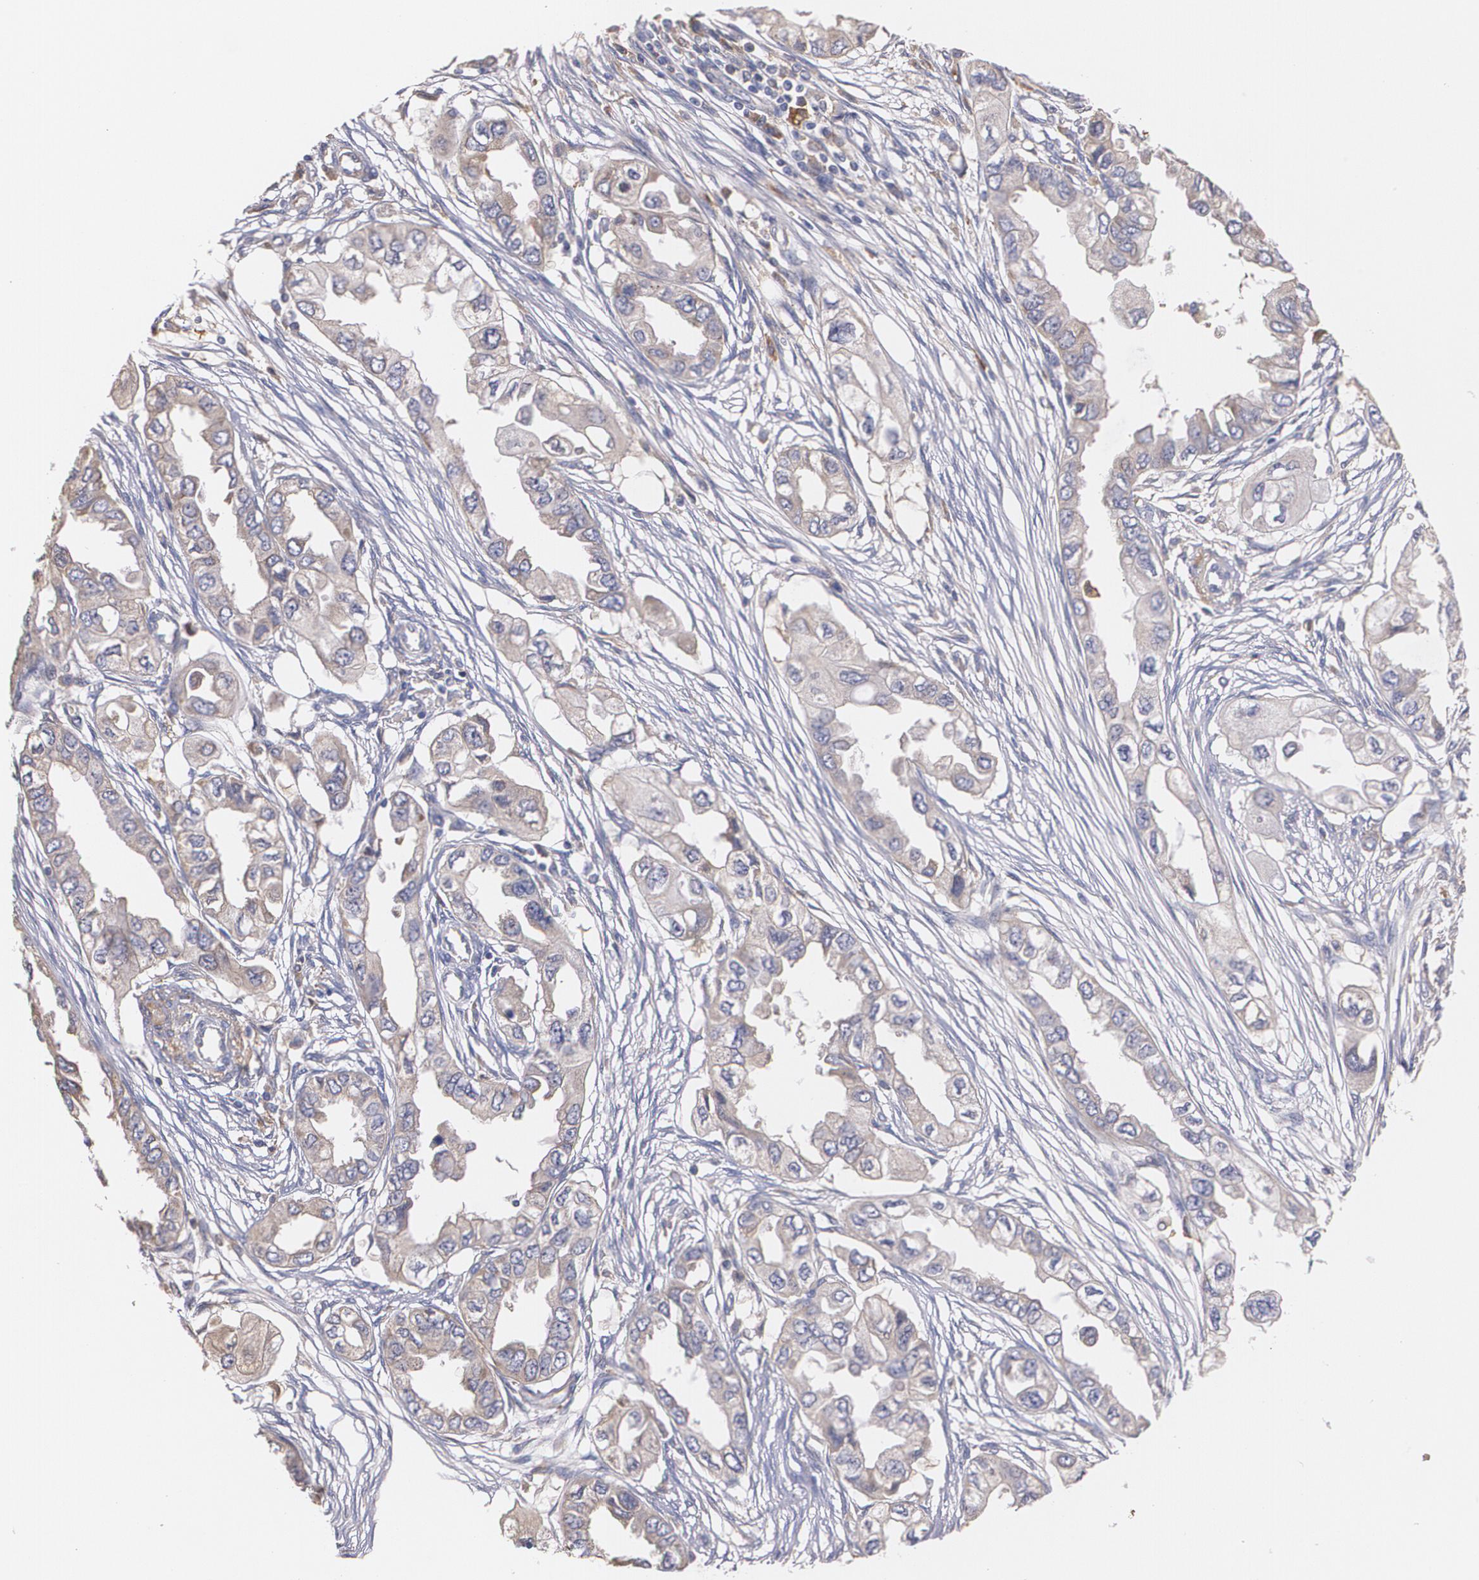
{"staining": {"intensity": "weak", "quantity": "25%-75%", "location": "cytoplasmic/membranous"}, "tissue": "endometrial cancer", "cell_type": "Tumor cells", "image_type": "cancer", "snomed": [{"axis": "morphology", "description": "Adenocarcinoma, NOS"}, {"axis": "topography", "description": "Endometrium"}], "caption": "Endometrial cancer (adenocarcinoma) was stained to show a protein in brown. There is low levels of weak cytoplasmic/membranous positivity in approximately 25%-75% of tumor cells.", "gene": "AMBP", "patient": {"sex": "female", "age": 67}}